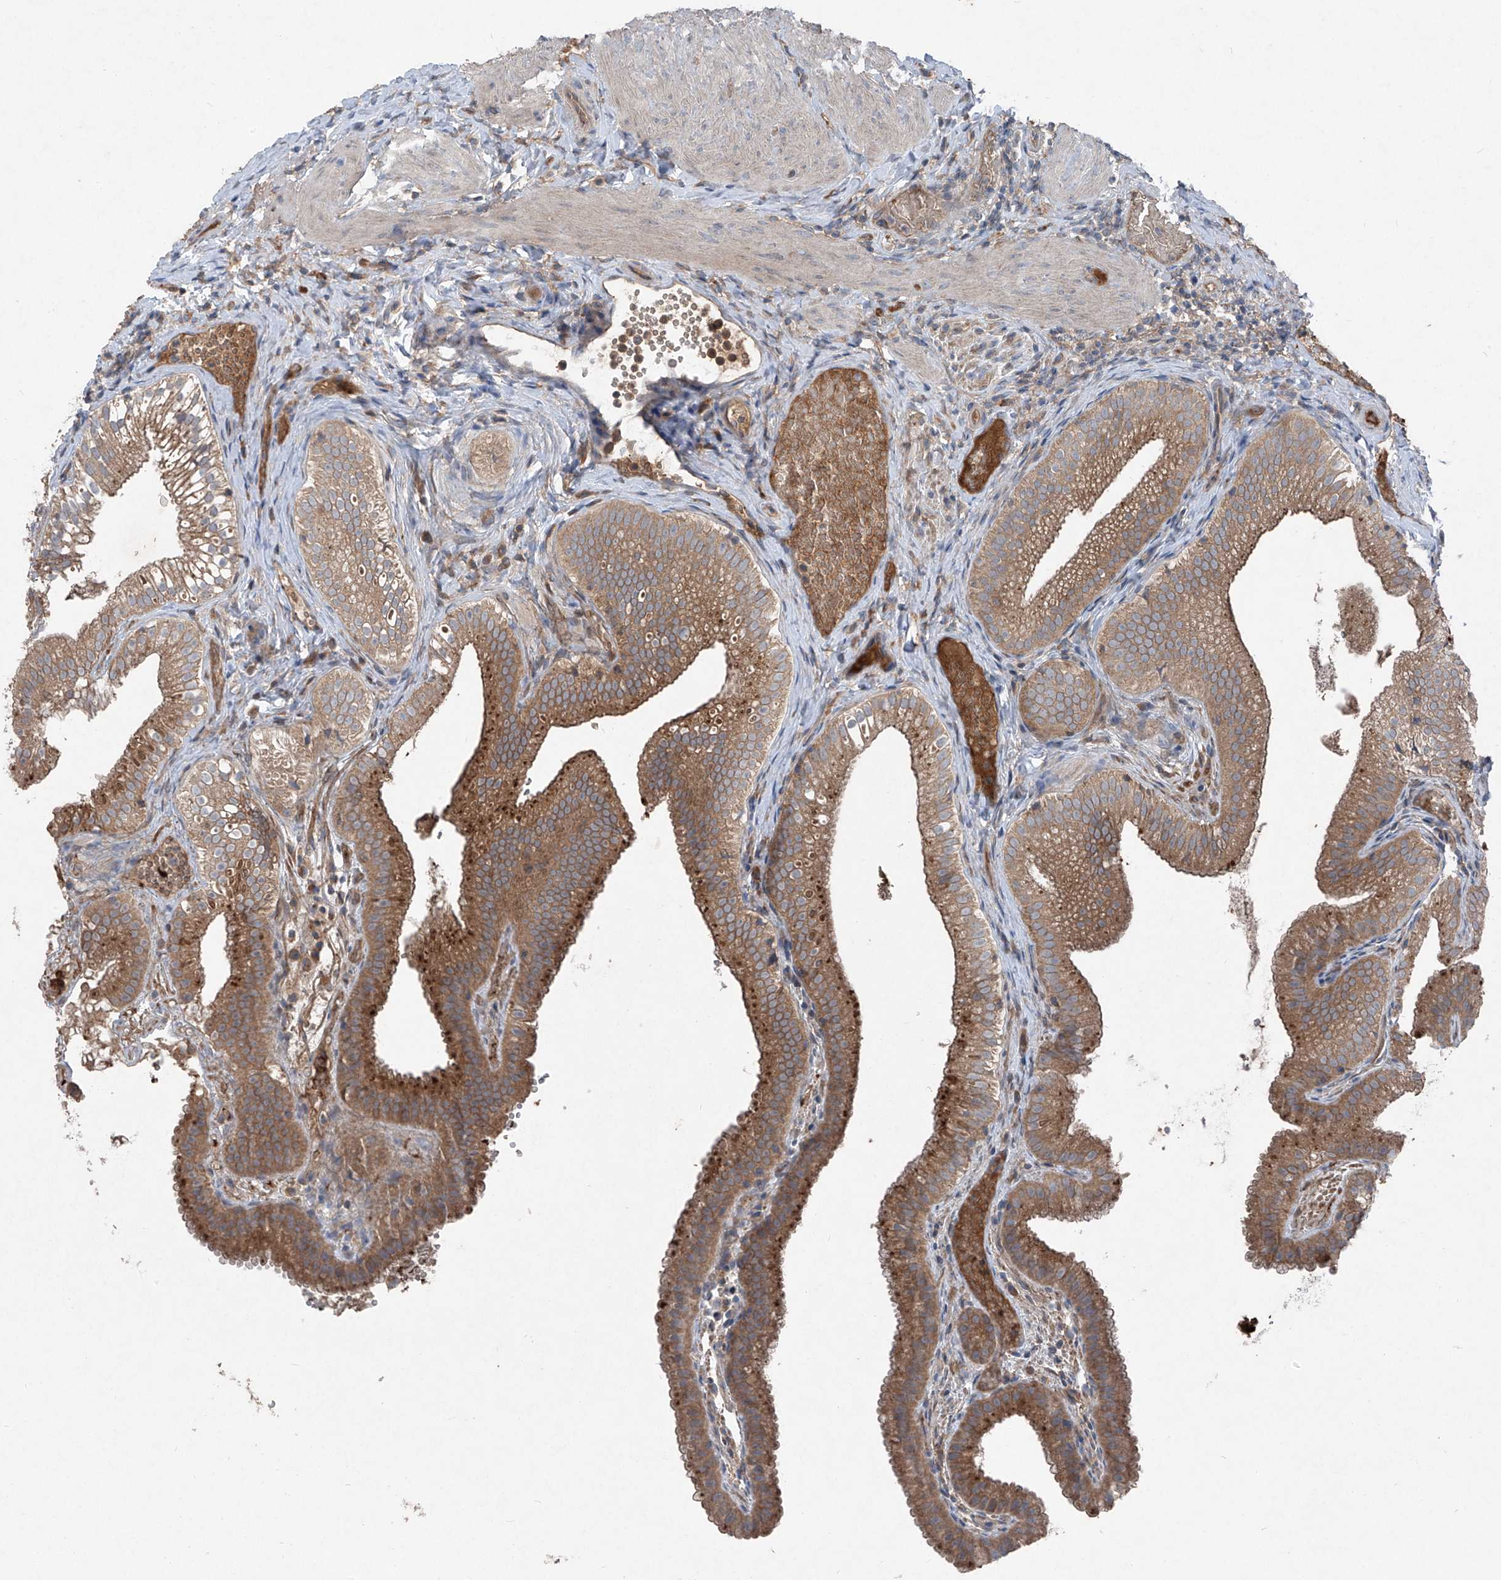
{"staining": {"intensity": "strong", "quantity": ">75%", "location": "cytoplasmic/membranous"}, "tissue": "gallbladder", "cell_type": "Glandular cells", "image_type": "normal", "snomed": [{"axis": "morphology", "description": "Normal tissue, NOS"}, {"axis": "topography", "description": "Gallbladder"}], "caption": "Immunohistochemistry of unremarkable human gallbladder reveals high levels of strong cytoplasmic/membranous staining in approximately >75% of glandular cells. The staining was performed using DAB to visualize the protein expression in brown, while the nuclei were stained in blue with hematoxylin (Magnification: 20x).", "gene": "FOXRED2", "patient": {"sex": "female", "age": 30}}